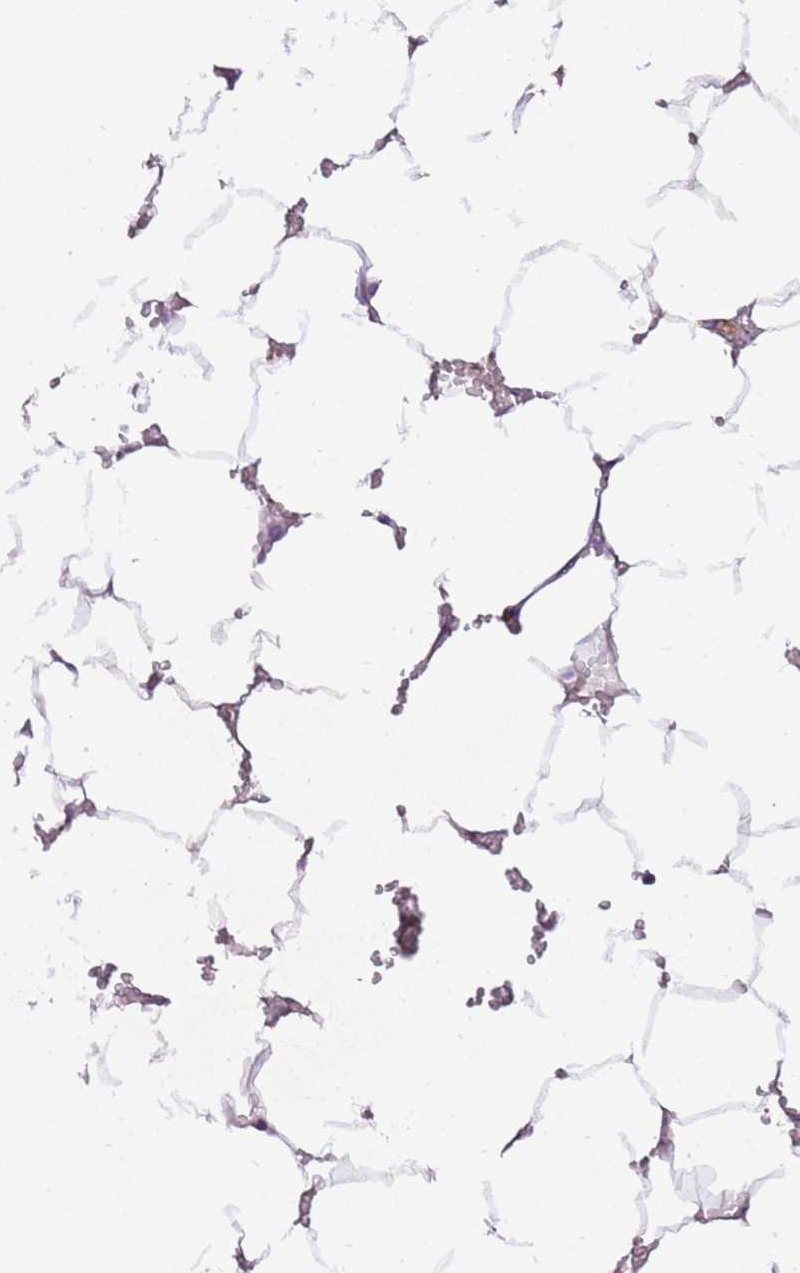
{"staining": {"intensity": "strong", "quantity": "<25%", "location": "cytoplasmic/membranous"}, "tissue": "bone marrow", "cell_type": "Hematopoietic cells", "image_type": "normal", "snomed": [{"axis": "morphology", "description": "Normal tissue, NOS"}, {"axis": "topography", "description": "Bone marrow"}], "caption": "An image showing strong cytoplasmic/membranous expression in about <25% of hematopoietic cells in normal bone marrow, as visualized by brown immunohistochemical staining.", "gene": "ART5", "patient": {"sex": "male", "age": 70}}